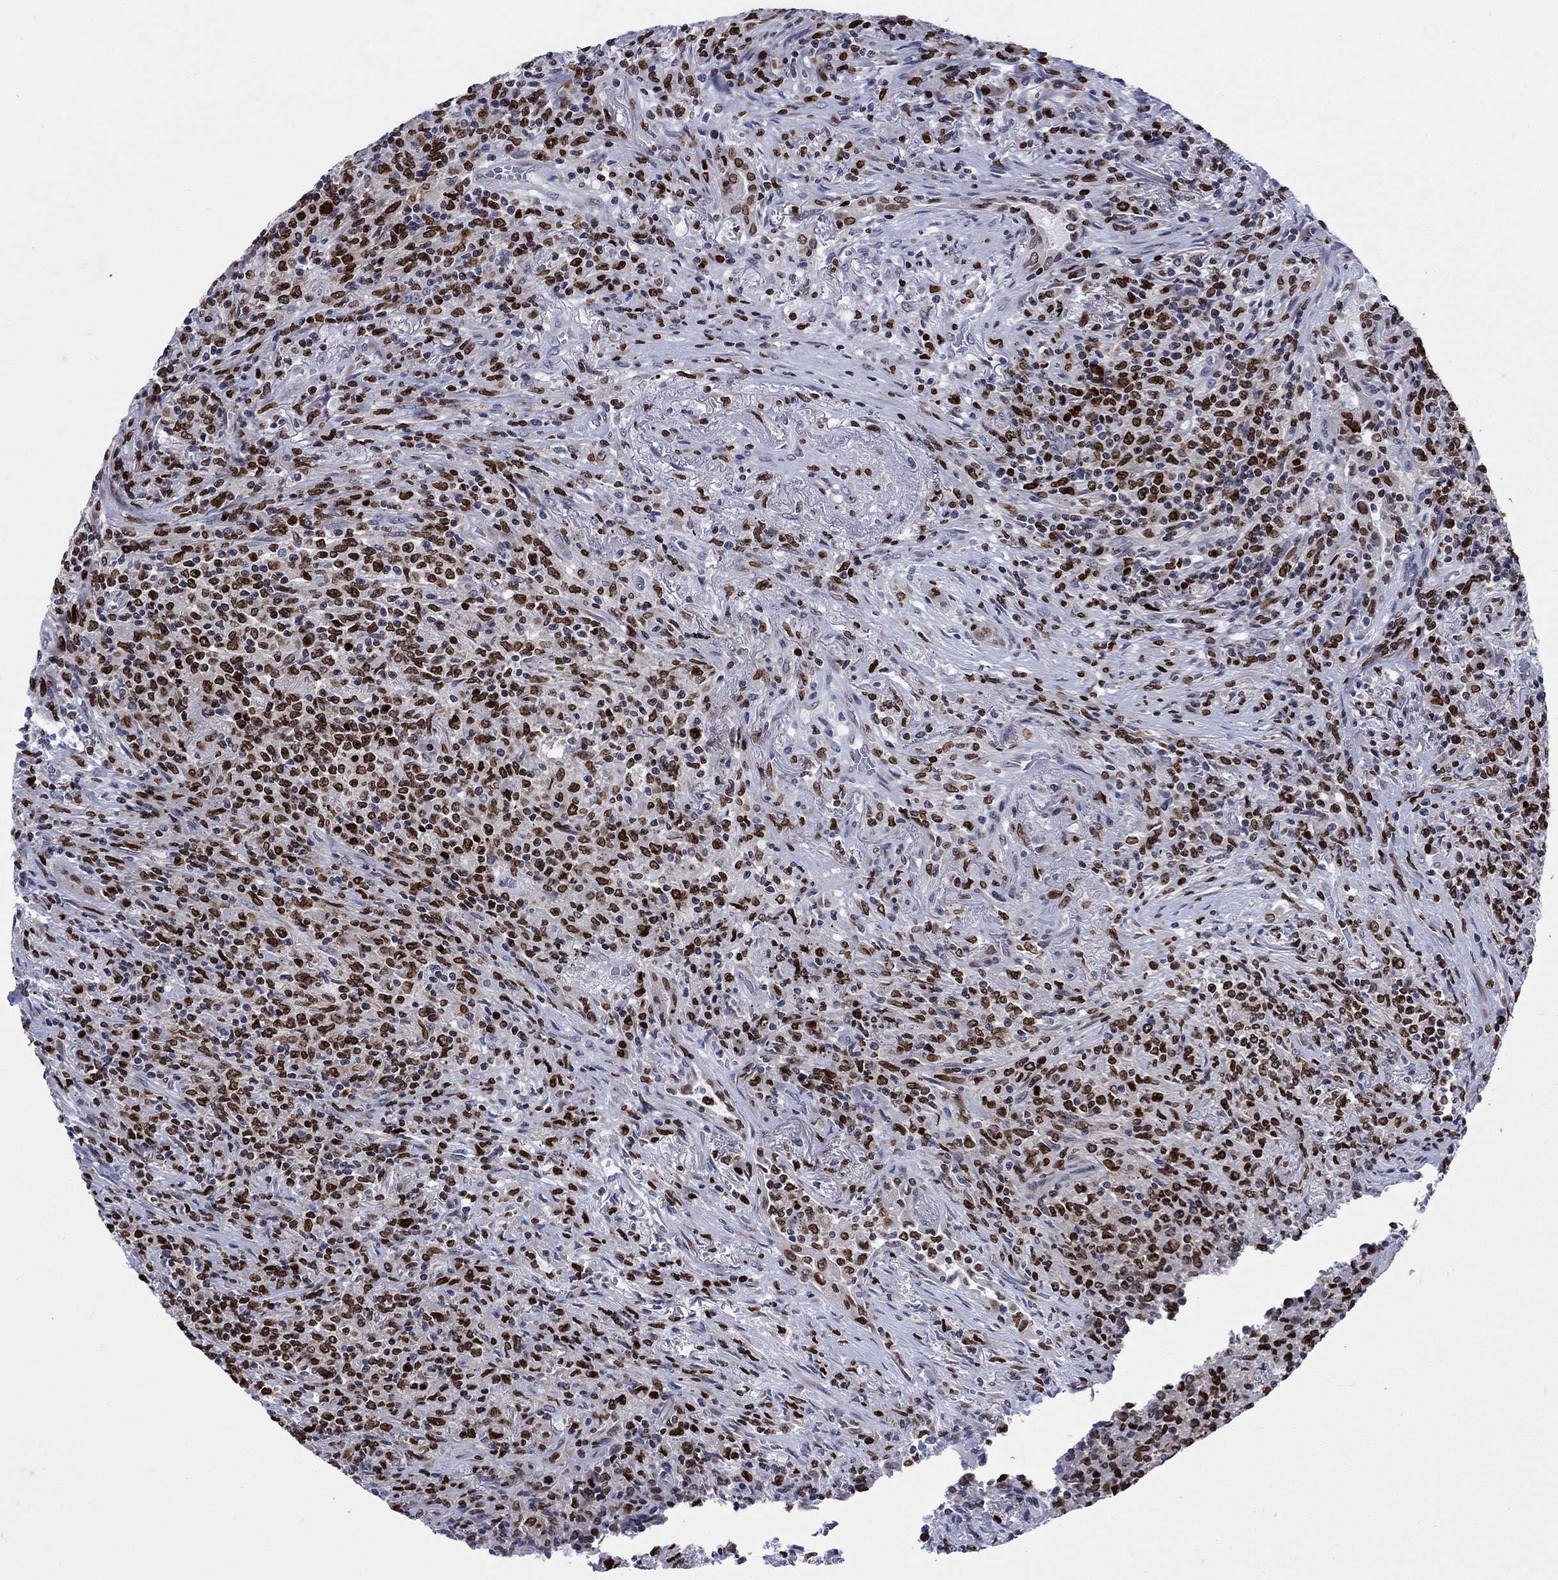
{"staining": {"intensity": "strong", "quantity": "25%-75%", "location": "nuclear"}, "tissue": "lymphoma", "cell_type": "Tumor cells", "image_type": "cancer", "snomed": [{"axis": "morphology", "description": "Malignant lymphoma, non-Hodgkin's type, High grade"}, {"axis": "topography", "description": "Lung"}], "caption": "High-grade malignant lymphoma, non-Hodgkin's type stained with DAB (3,3'-diaminobenzidine) immunohistochemistry (IHC) shows high levels of strong nuclear staining in about 25%-75% of tumor cells. (DAB (3,3'-diaminobenzidine) IHC, brown staining for protein, blue staining for nuclei).", "gene": "HMGA1", "patient": {"sex": "male", "age": 79}}